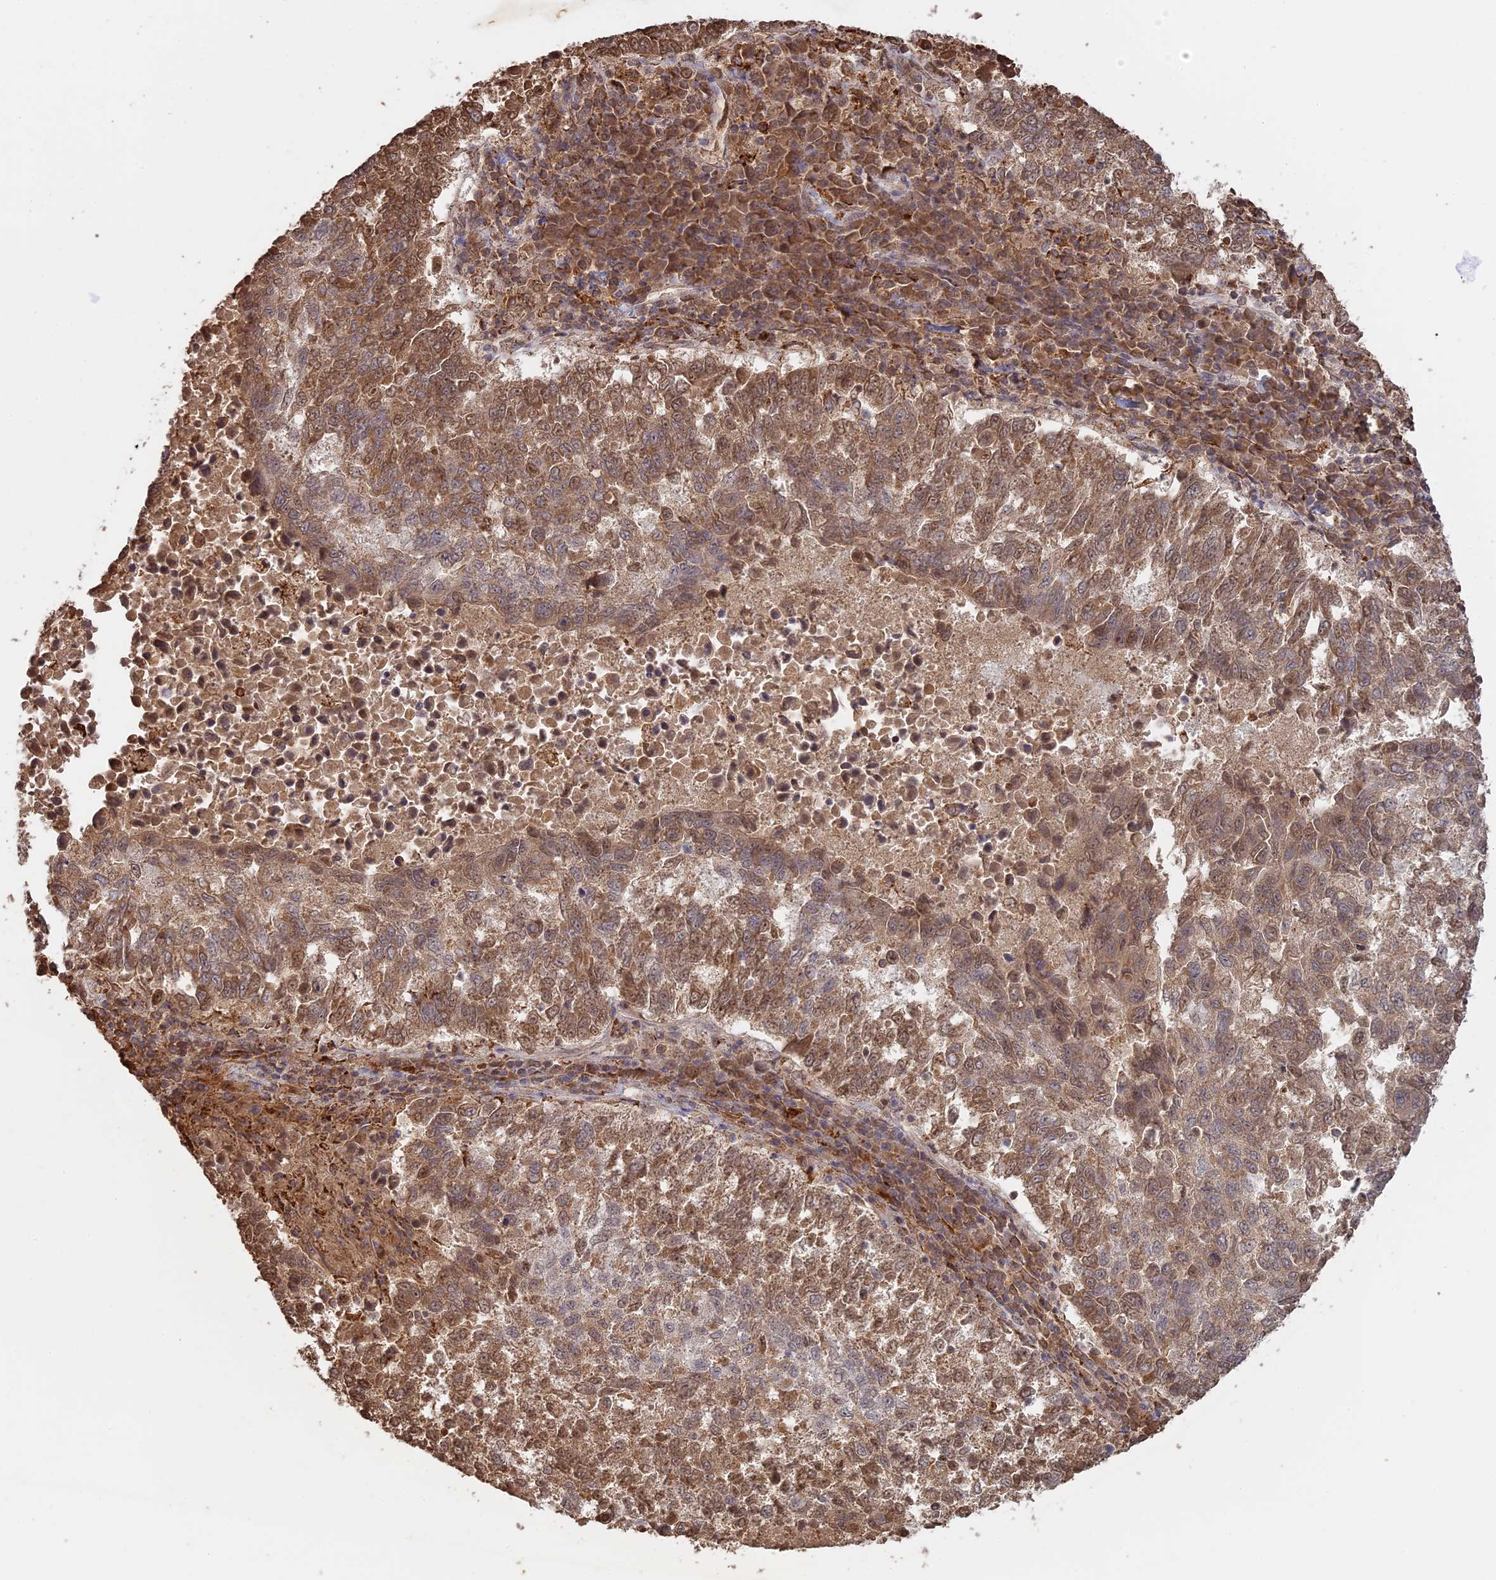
{"staining": {"intensity": "moderate", "quantity": ">75%", "location": "cytoplasmic/membranous,nuclear"}, "tissue": "lung cancer", "cell_type": "Tumor cells", "image_type": "cancer", "snomed": [{"axis": "morphology", "description": "Squamous cell carcinoma, NOS"}, {"axis": "topography", "description": "Lung"}], "caption": "Moderate cytoplasmic/membranous and nuclear protein expression is seen in approximately >75% of tumor cells in lung squamous cell carcinoma. Ihc stains the protein of interest in brown and the nuclei are stained blue.", "gene": "FAM210B", "patient": {"sex": "male", "age": 73}}